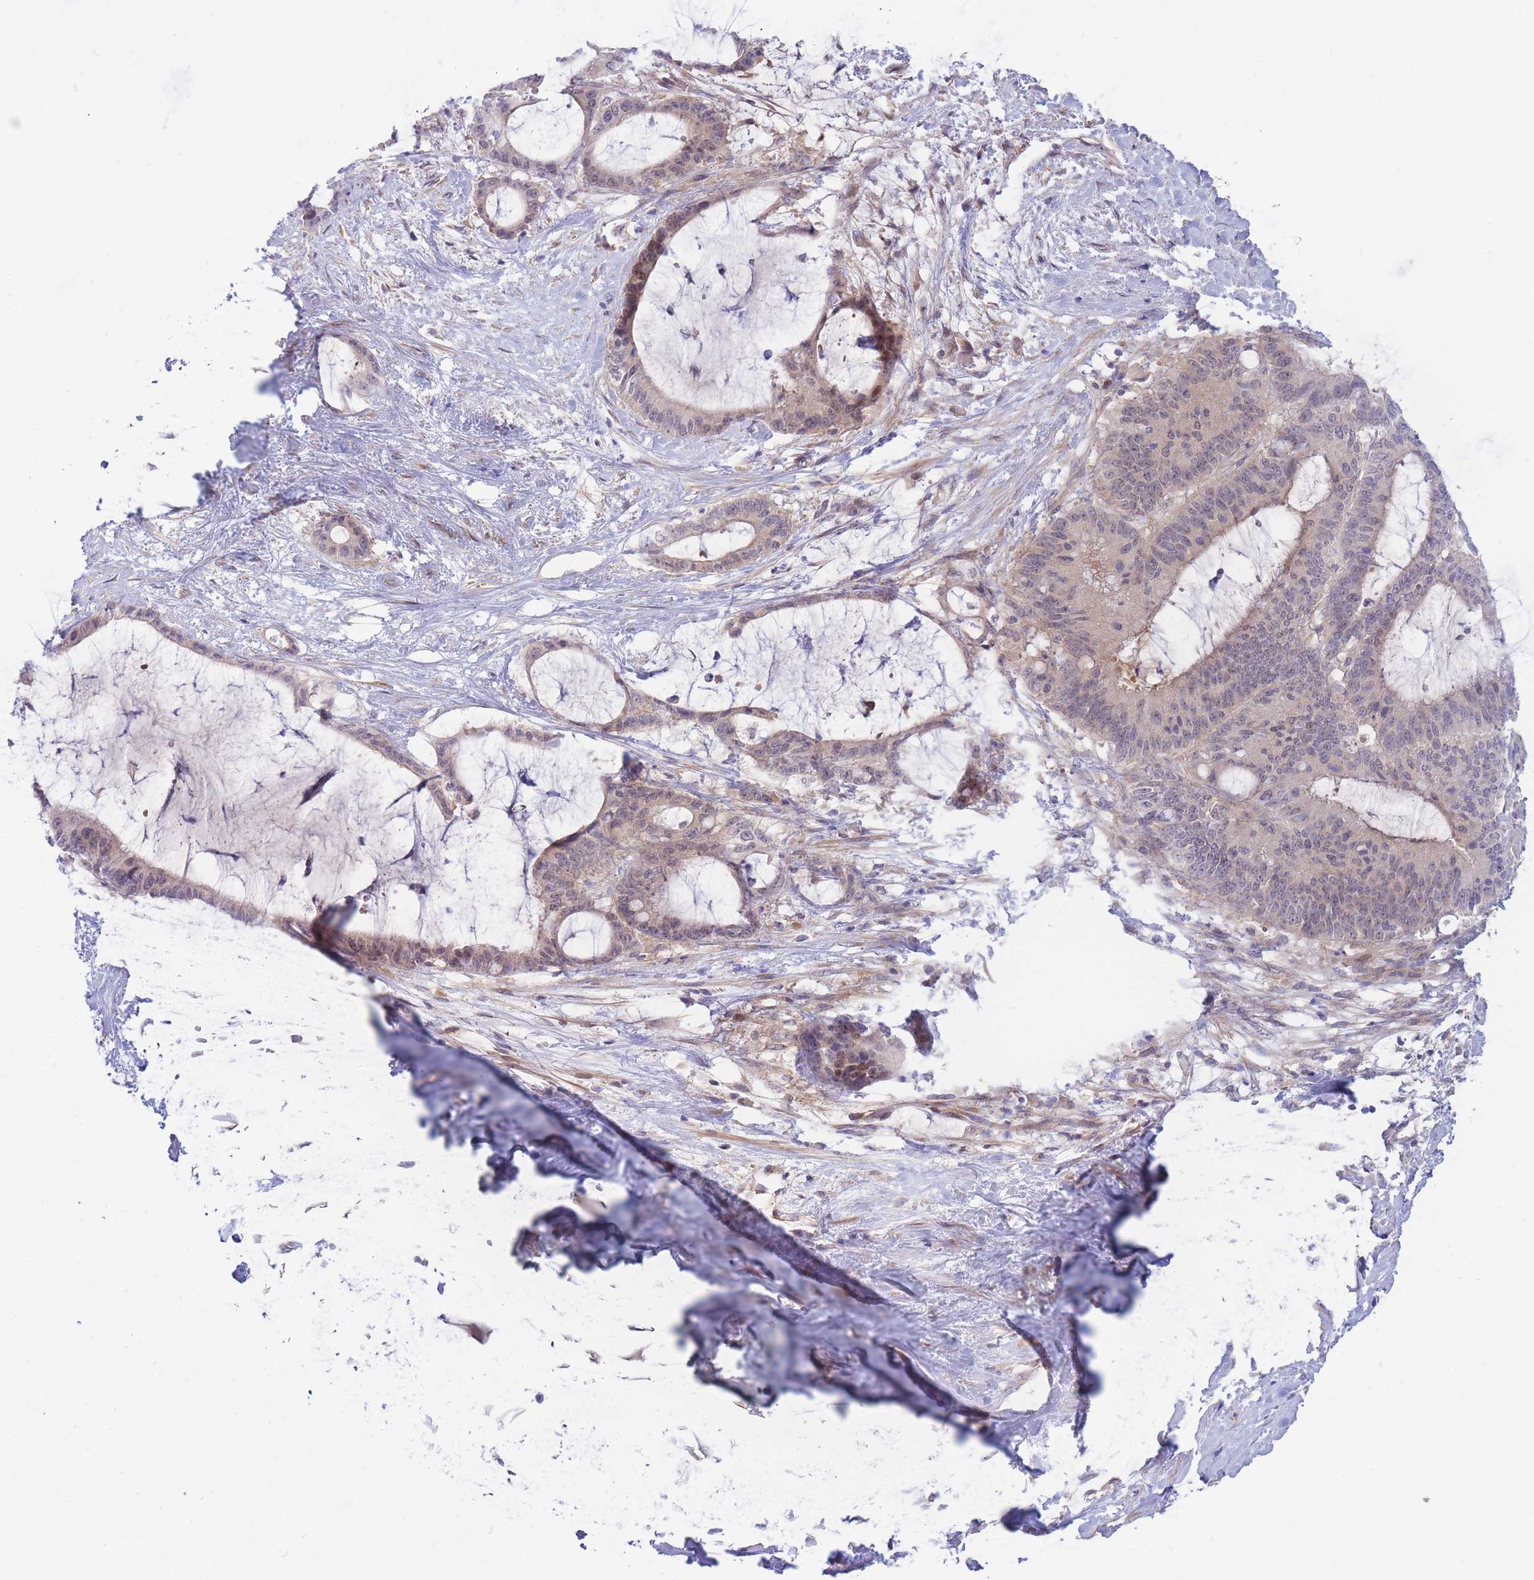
{"staining": {"intensity": "negative", "quantity": "none", "location": "none"}, "tissue": "liver cancer", "cell_type": "Tumor cells", "image_type": "cancer", "snomed": [{"axis": "morphology", "description": "Normal tissue, NOS"}, {"axis": "morphology", "description": "Cholangiocarcinoma"}, {"axis": "topography", "description": "Liver"}, {"axis": "topography", "description": "Peripheral nerve tissue"}], "caption": "There is no significant staining in tumor cells of liver cancer (cholangiocarcinoma). Brightfield microscopy of immunohistochemistry (IHC) stained with DAB (brown) and hematoxylin (blue), captured at high magnification.", "gene": "APOL4", "patient": {"sex": "female", "age": 73}}